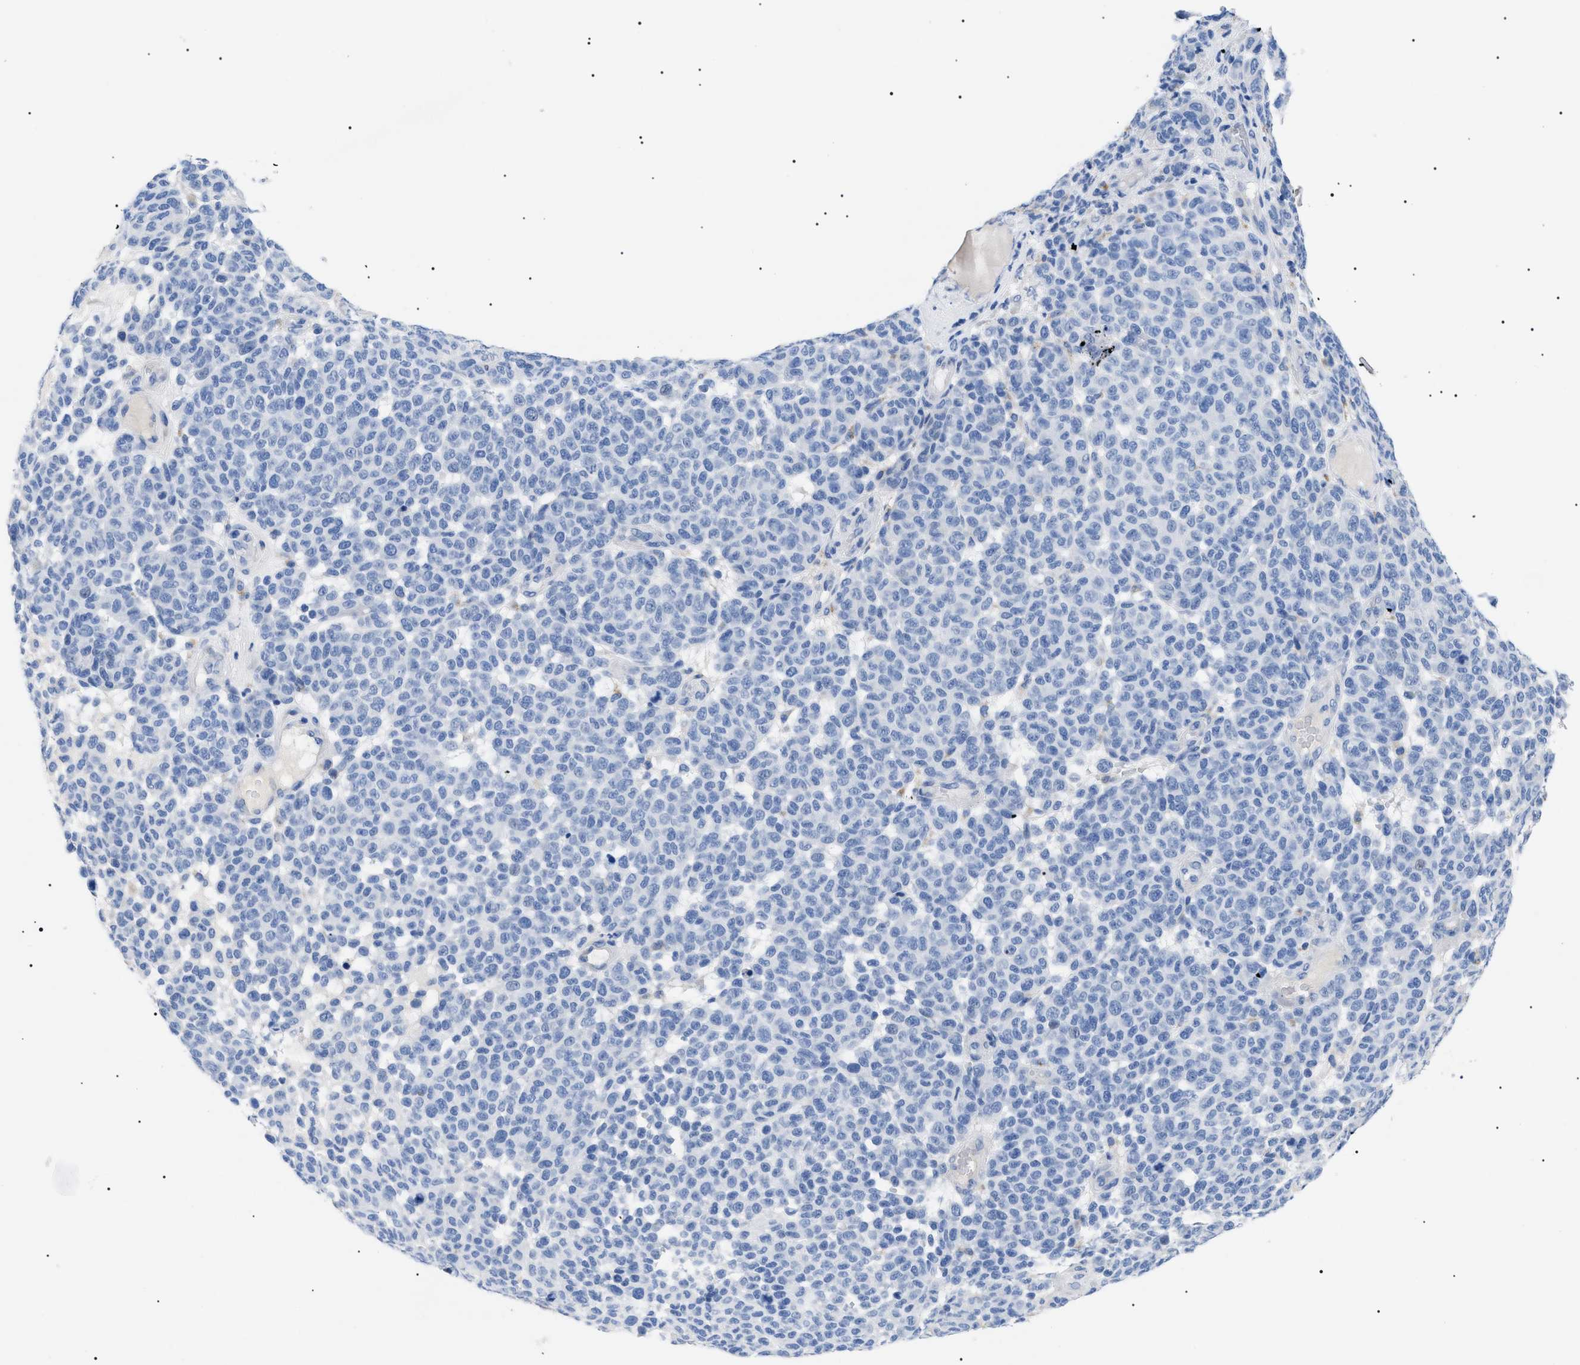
{"staining": {"intensity": "negative", "quantity": "none", "location": "none"}, "tissue": "melanoma", "cell_type": "Tumor cells", "image_type": "cancer", "snomed": [{"axis": "morphology", "description": "Malignant melanoma, NOS"}, {"axis": "topography", "description": "Skin"}], "caption": "IHC micrograph of neoplastic tissue: human melanoma stained with DAB exhibits no significant protein expression in tumor cells.", "gene": "ACKR1", "patient": {"sex": "male", "age": 59}}